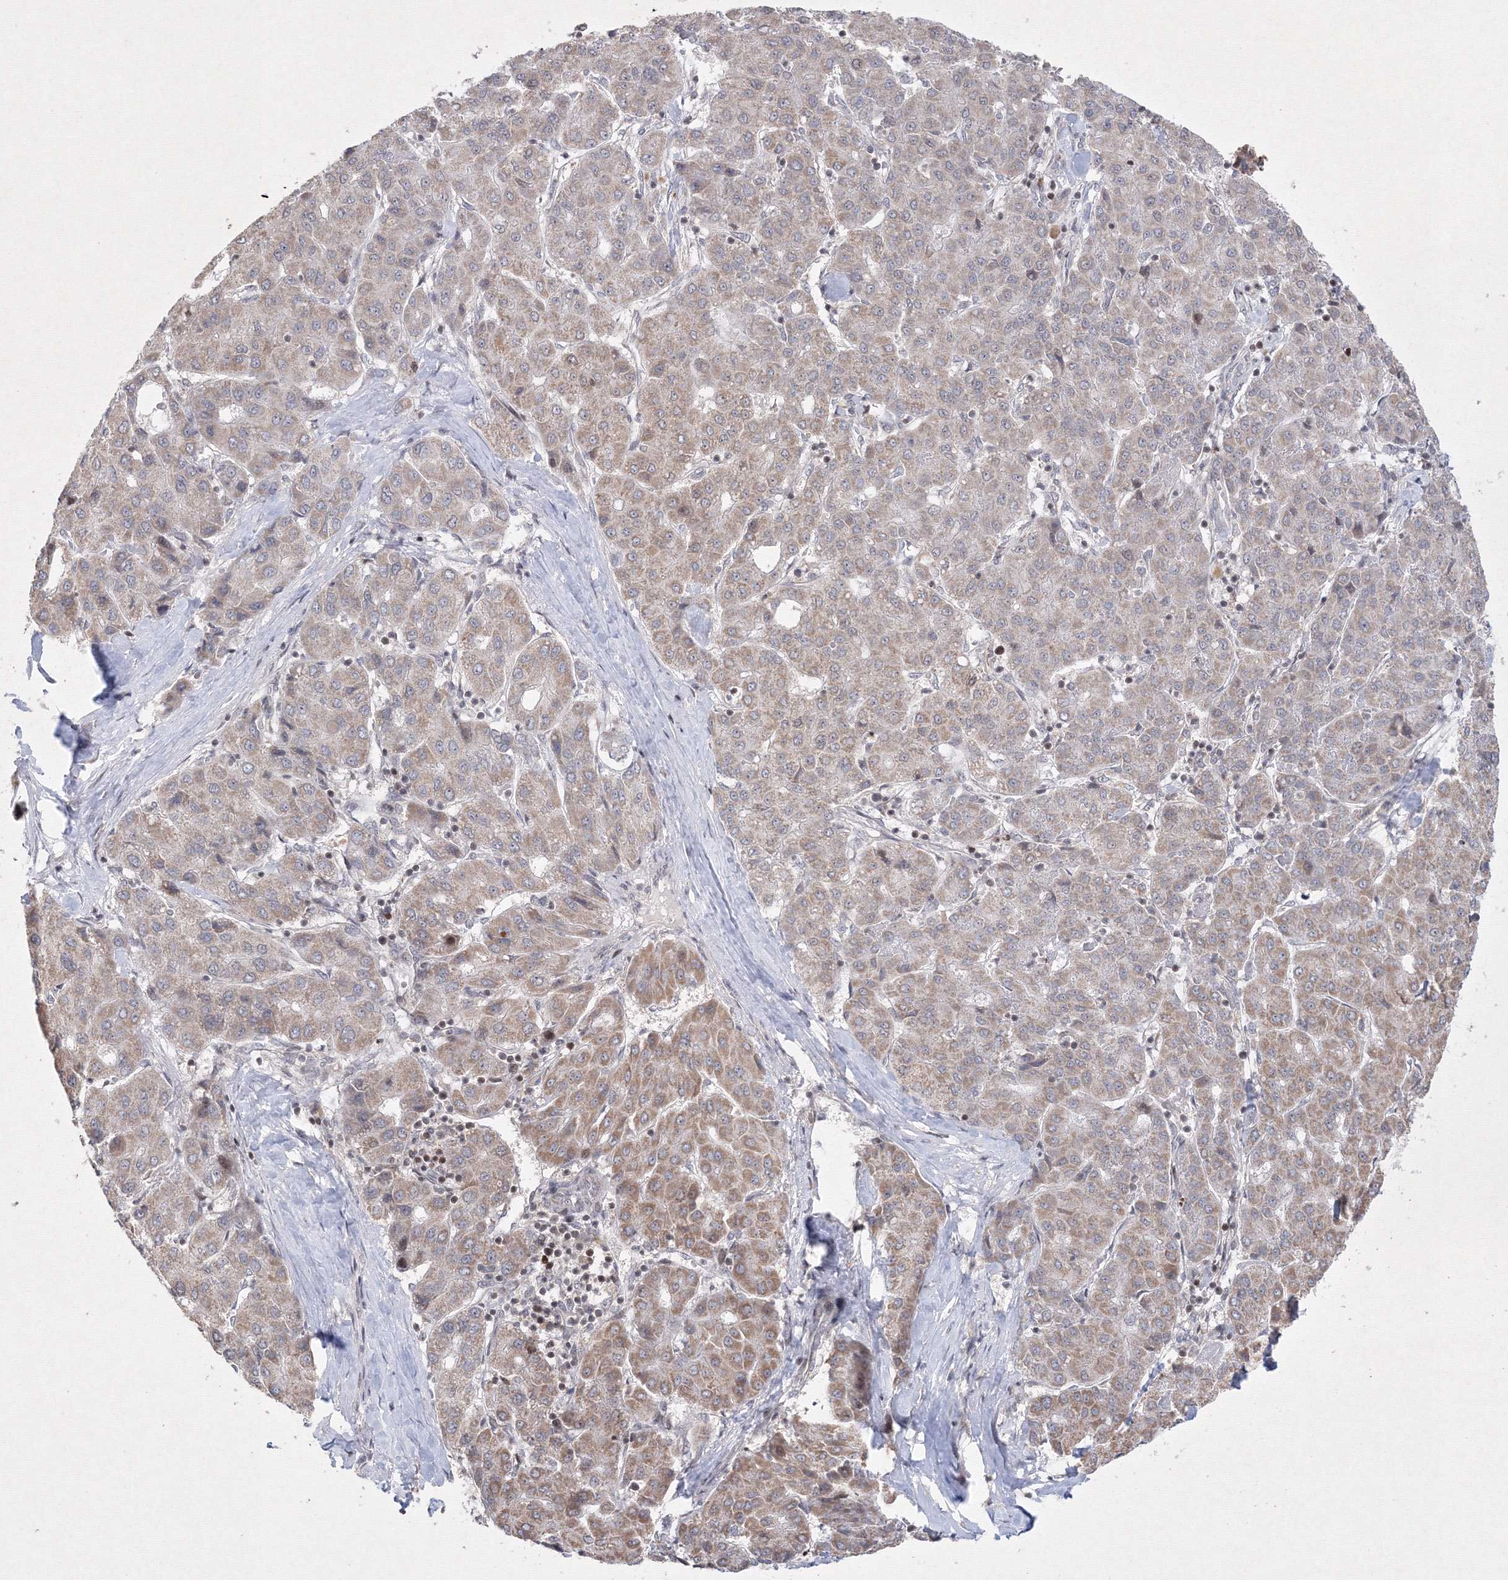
{"staining": {"intensity": "weak", "quantity": "25%-75%", "location": "cytoplasmic/membranous"}, "tissue": "liver cancer", "cell_type": "Tumor cells", "image_type": "cancer", "snomed": [{"axis": "morphology", "description": "Carcinoma, Hepatocellular, NOS"}, {"axis": "topography", "description": "Liver"}], "caption": "A low amount of weak cytoplasmic/membranous staining is appreciated in about 25%-75% of tumor cells in liver hepatocellular carcinoma tissue.", "gene": "MKRN2", "patient": {"sex": "male", "age": 65}}